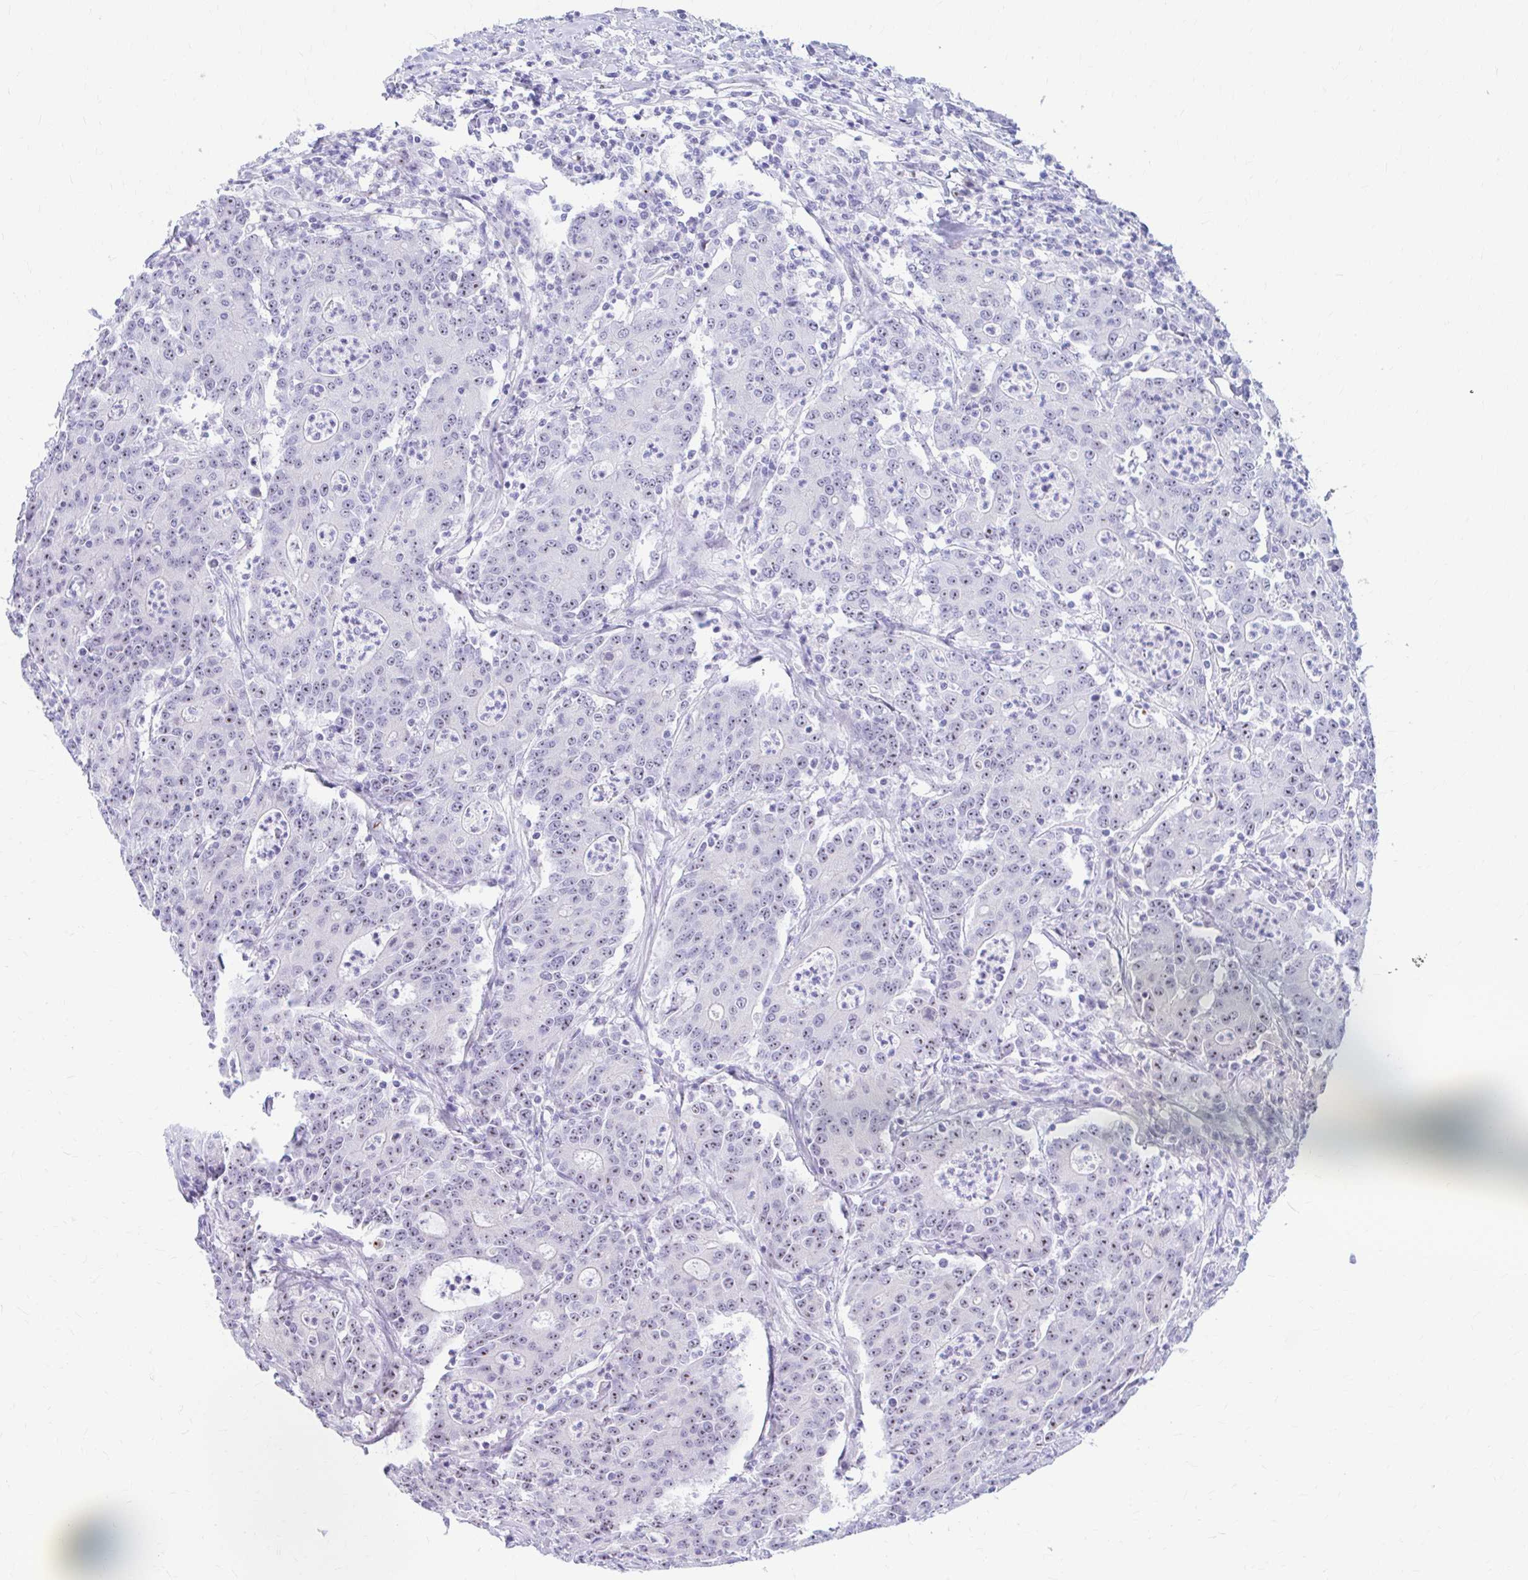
{"staining": {"intensity": "moderate", "quantity": "25%-75%", "location": "nuclear"}, "tissue": "colorectal cancer", "cell_type": "Tumor cells", "image_type": "cancer", "snomed": [{"axis": "morphology", "description": "Adenocarcinoma, NOS"}, {"axis": "topography", "description": "Colon"}], "caption": "A brown stain shows moderate nuclear expression of a protein in colorectal adenocarcinoma tumor cells.", "gene": "FTSJ3", "patient": {"sex": "male", "age": 83}}